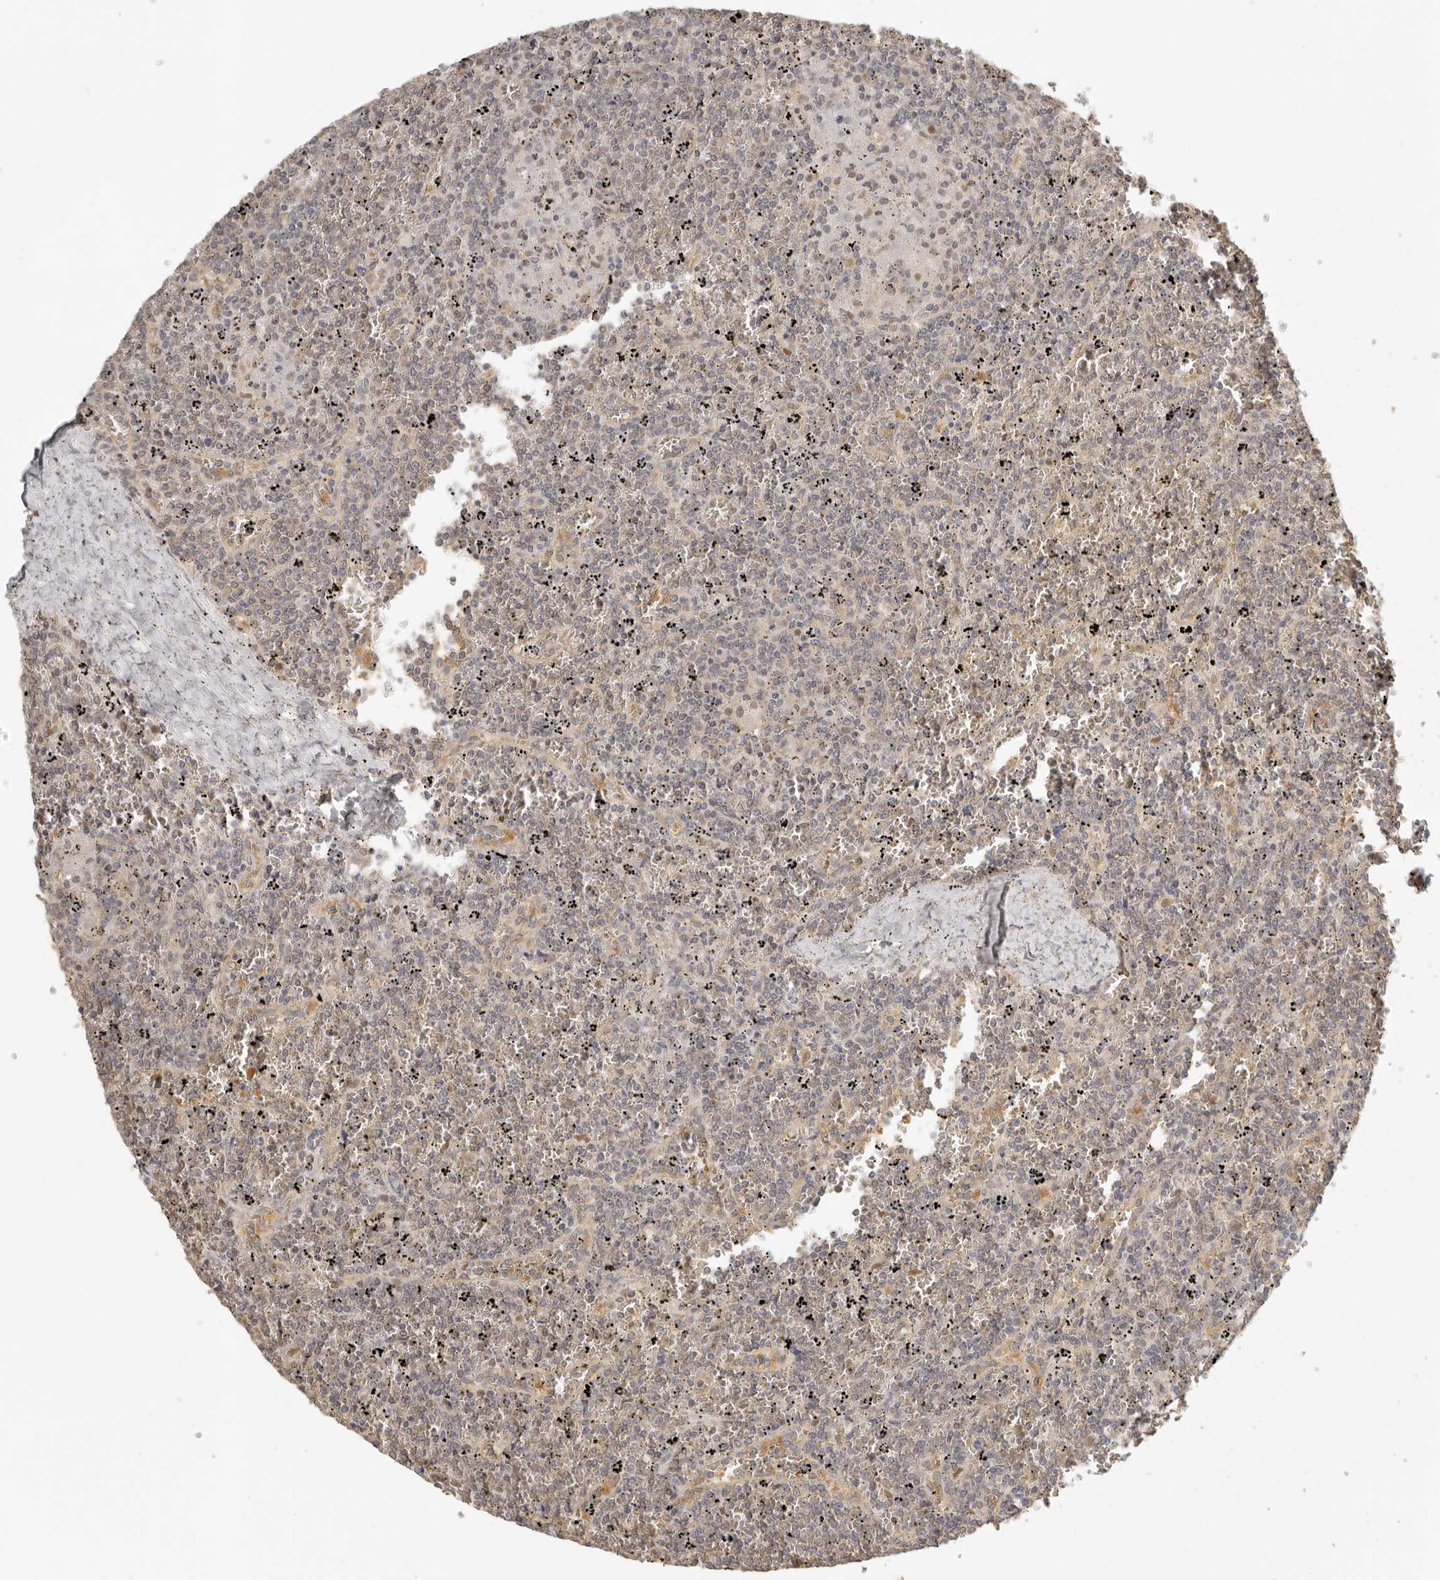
{"staining": {"intensity": "weak", "quantity": "25%-75%", "location": "nuclear"}, "tissue": "lymphoma", "cell_type": "Tumor cells", "image_type": "cancer", "snomed": [{"axis": "morphology", "description": "Malignant lymphoma, non-Hodgkin's type, Low grade"}, {"axis": "topography", "description": "Spleen"}], "caption": "A micrograph showing weak nuclear staining in approximately 25%-75% of tumor cells in lymphoma, as visualized by brown immunohistochemical staining.", "gene": "PSMA5", "patient": {"sex": "female", "age": 19}}